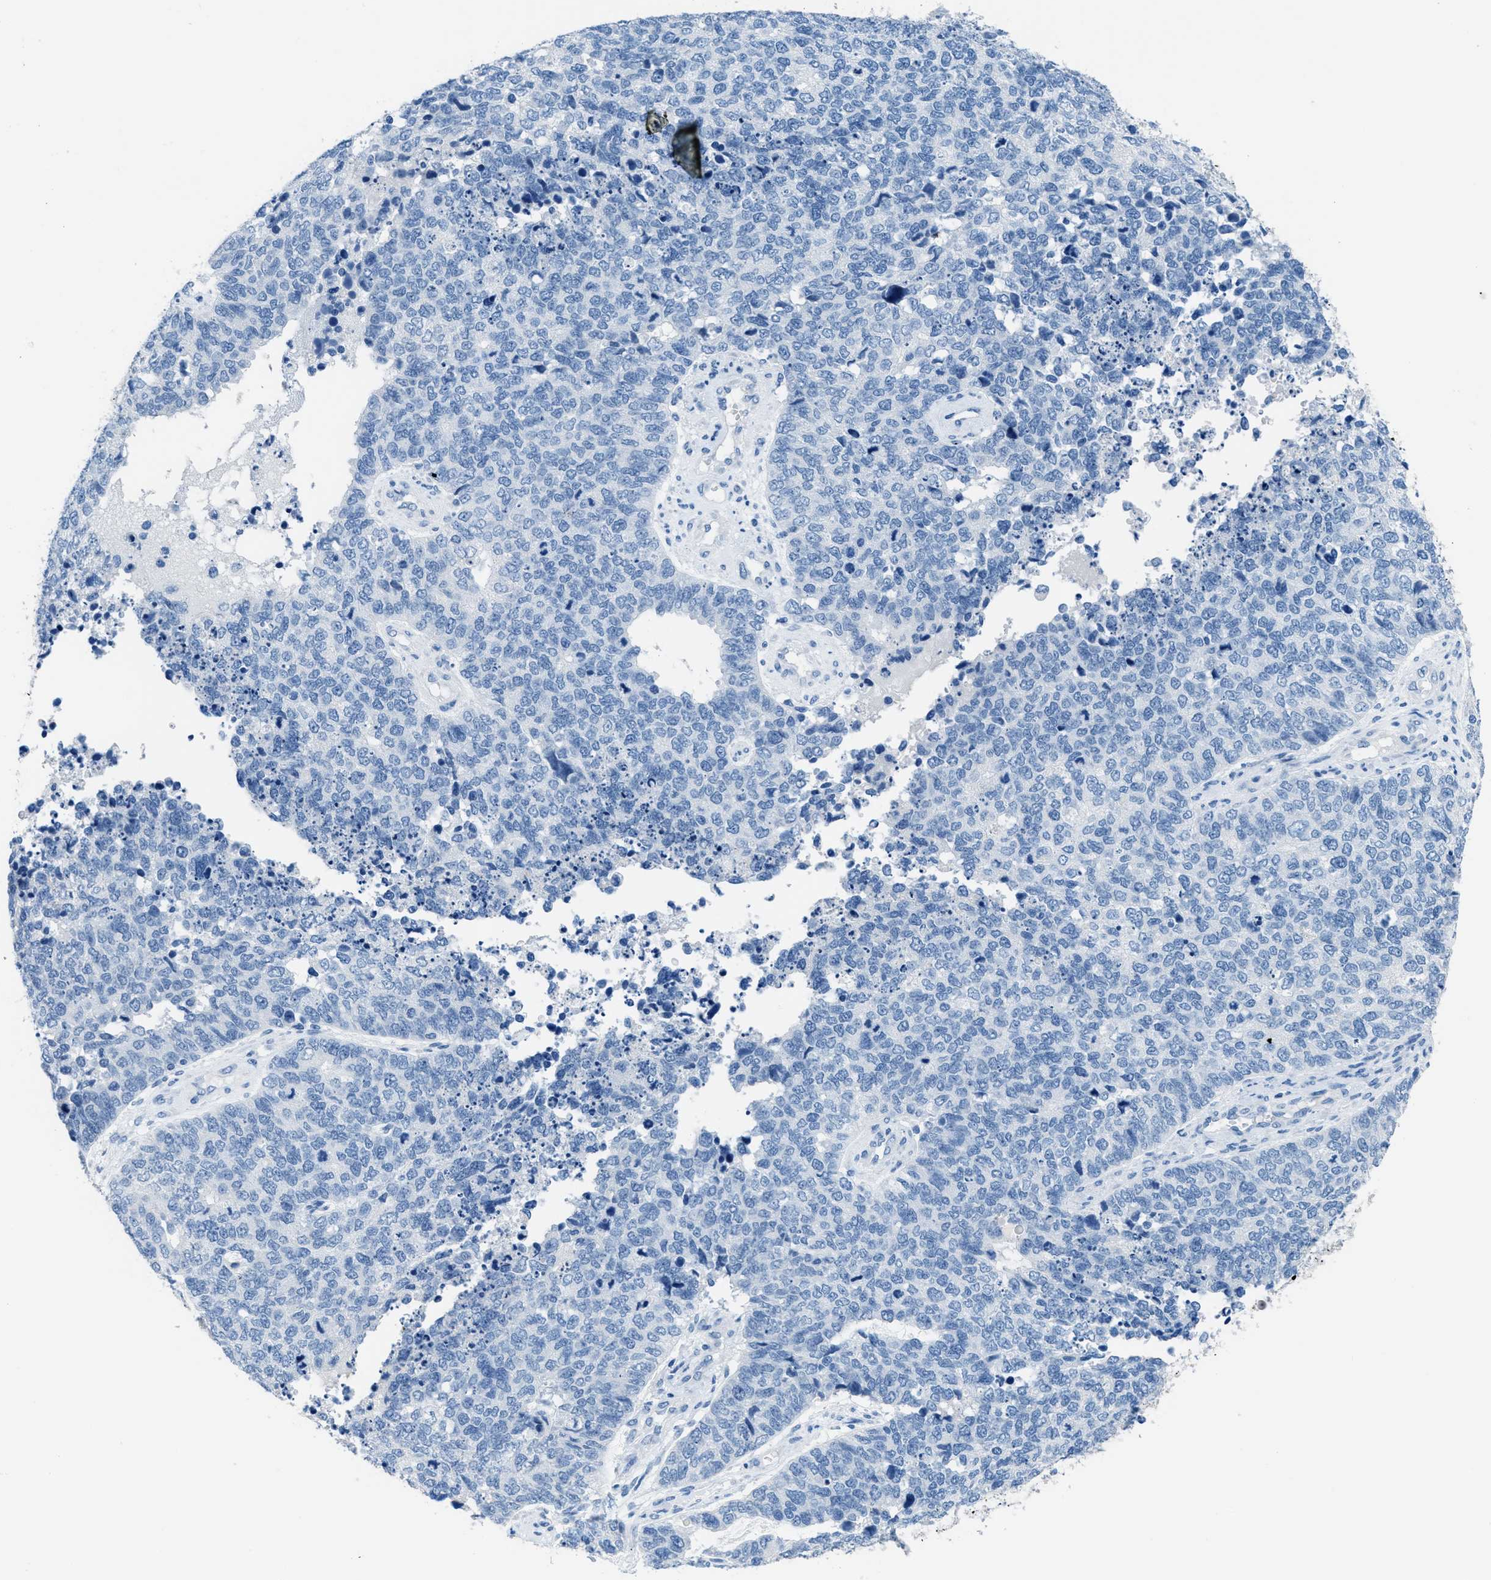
{"staining": {"intensity": "negative", "quantity": "none", "location": "none"}, "tissue": "cervical cancer", "cell_type": "Tumor cells", "image_type": "cancer", "snomed": [{"axis": "morphology", "description": "Squamous cell carcinoma, NOS"}, {"axis": "topography", "description": "Cervix"}], "caption": "Protein analysis of cervical cancer displays no significant staining in tumor cells. Brightfield microscopy of immunohistochemistry stained with DAB (3,3'-diaminobenzidine) (brown) and hematoxylin (blue), captured at high magnification.", "gene": "MGARP", "patient": {"sex": "female", "age": 63}}